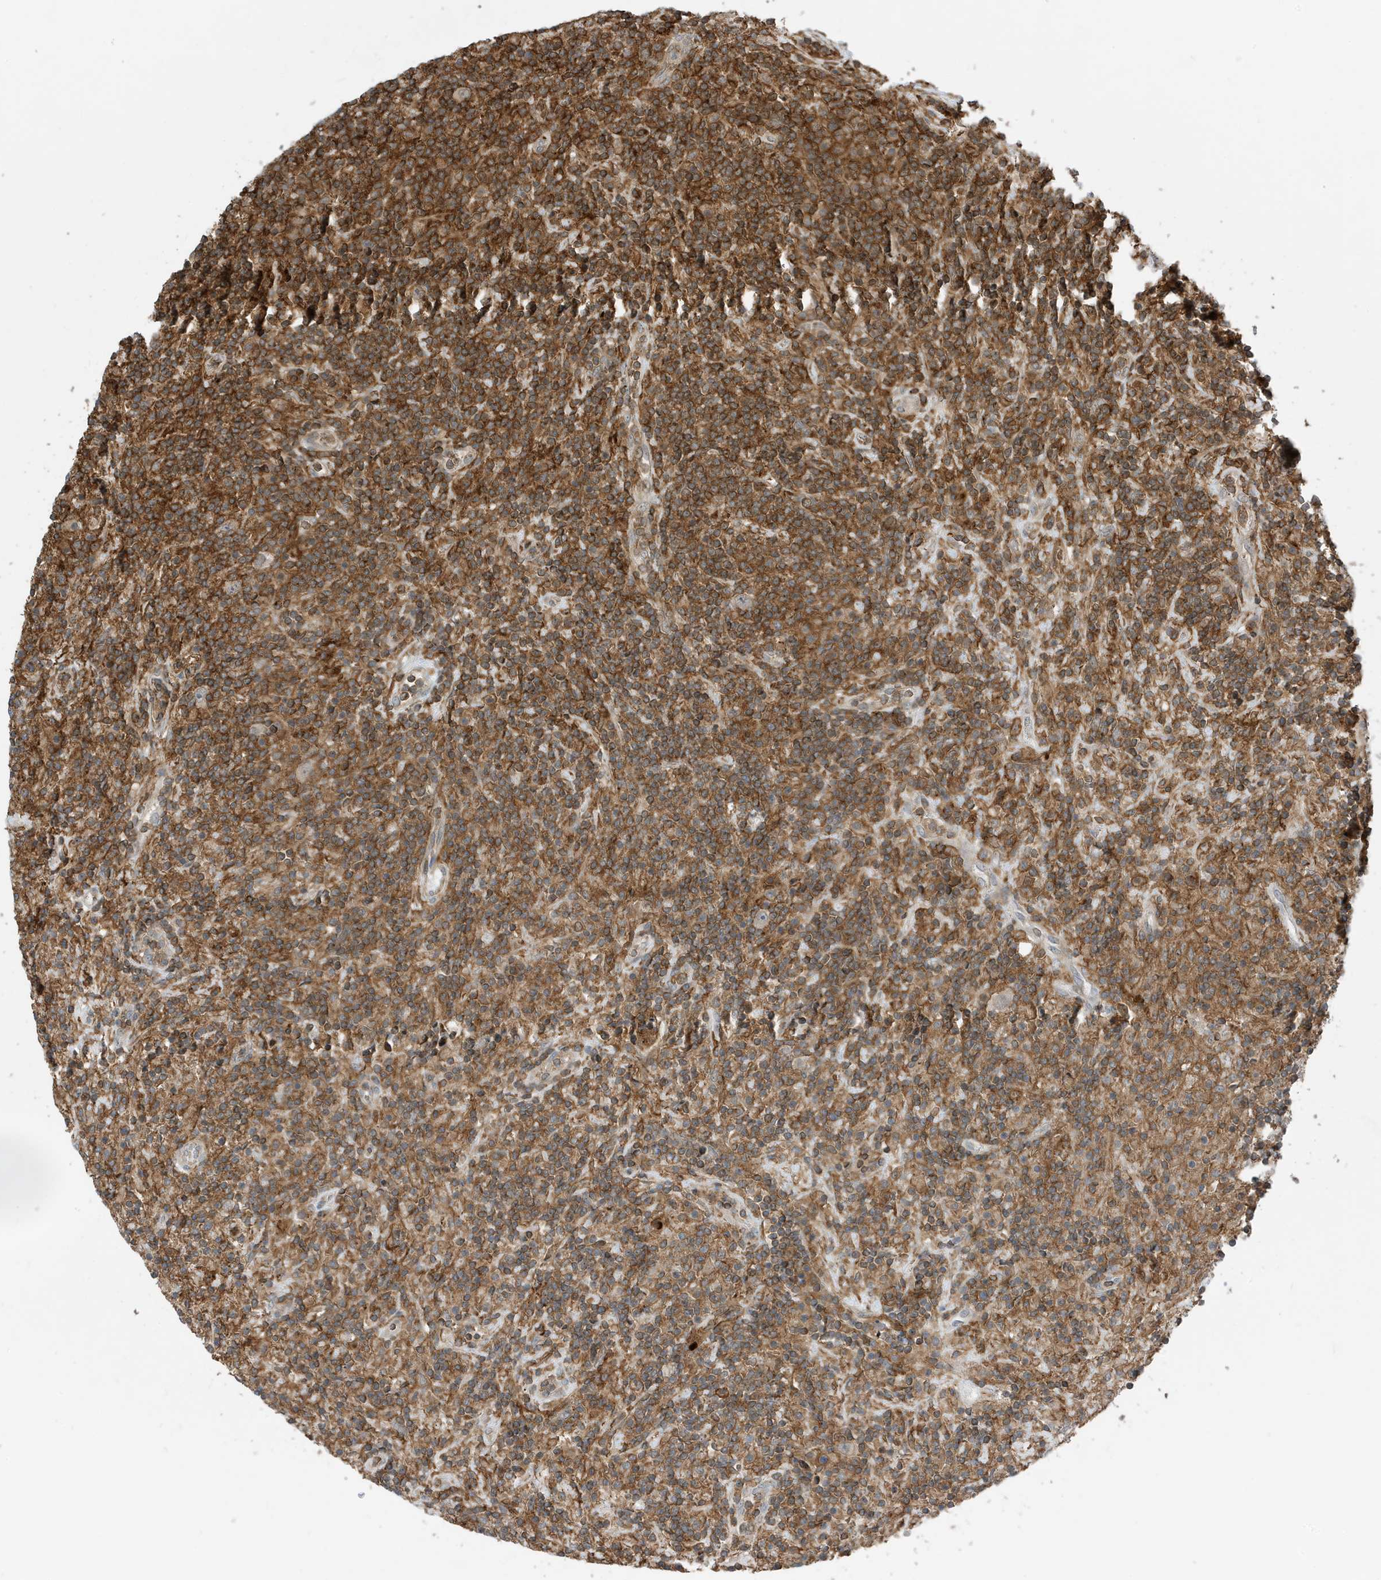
{"staining": {"intensity": "moderate", "quantity": ">75%", "location": "cytoplasmic/membranous"}, "tissue": "lymphoma", "cell_type": "Tumor cells", "image_type": "cancer", "snomed": [{"axis": "morphology", "description": "Hodgkin's disease, NOS"}, {"axis": "topography", "description": "Lymph node"}], "caption": "Immunohistochemical staining of human Hodgkin's disease shows moderate cytoplasmic/membranous protein staining in about >75% of tumor cells.", "gene": "TATDN3", "patient": {"sex": "male", "age": 70}}